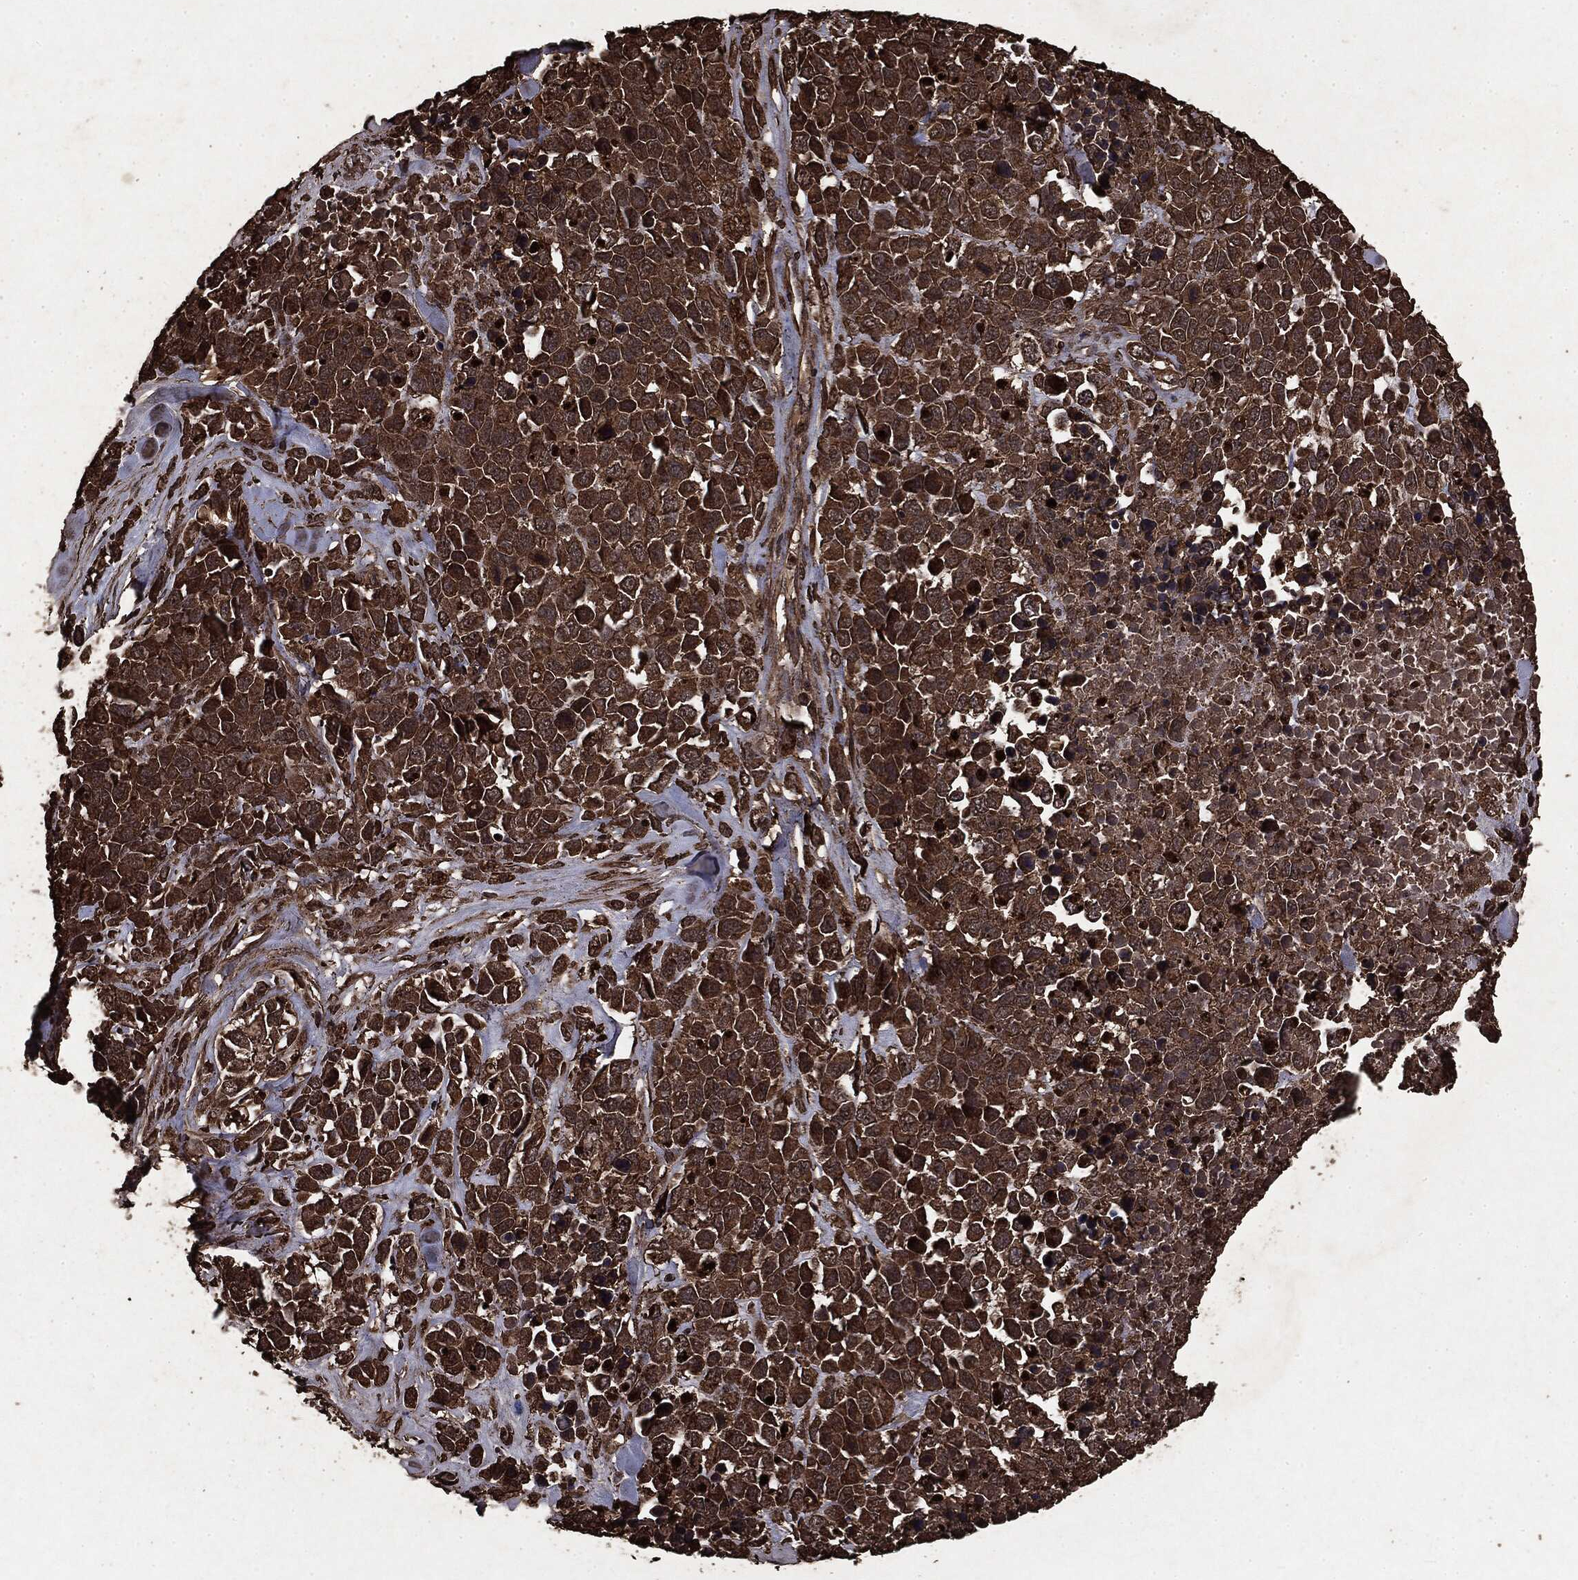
{"staining": {"intensity": "strong", "quantity": ">75%", "location": "cytoplasmic/membranous"}, "tissue": "melanoma", "cell_type": "Tumor cells", "image_type": "cancer", "snomed": [{"axis": "morphology", "description": "Malignant melanoma, Metastatic site"}, {"axis": "topography", "description": "Skin"}], "caption": "Melanoma was stained to show a protein in brown. There is high levels of strong cytoplasmic/membranous staining in about >75% of tumor cells.", "gene": "ARAF", "patient": {"sex": "male", "age": 84}}